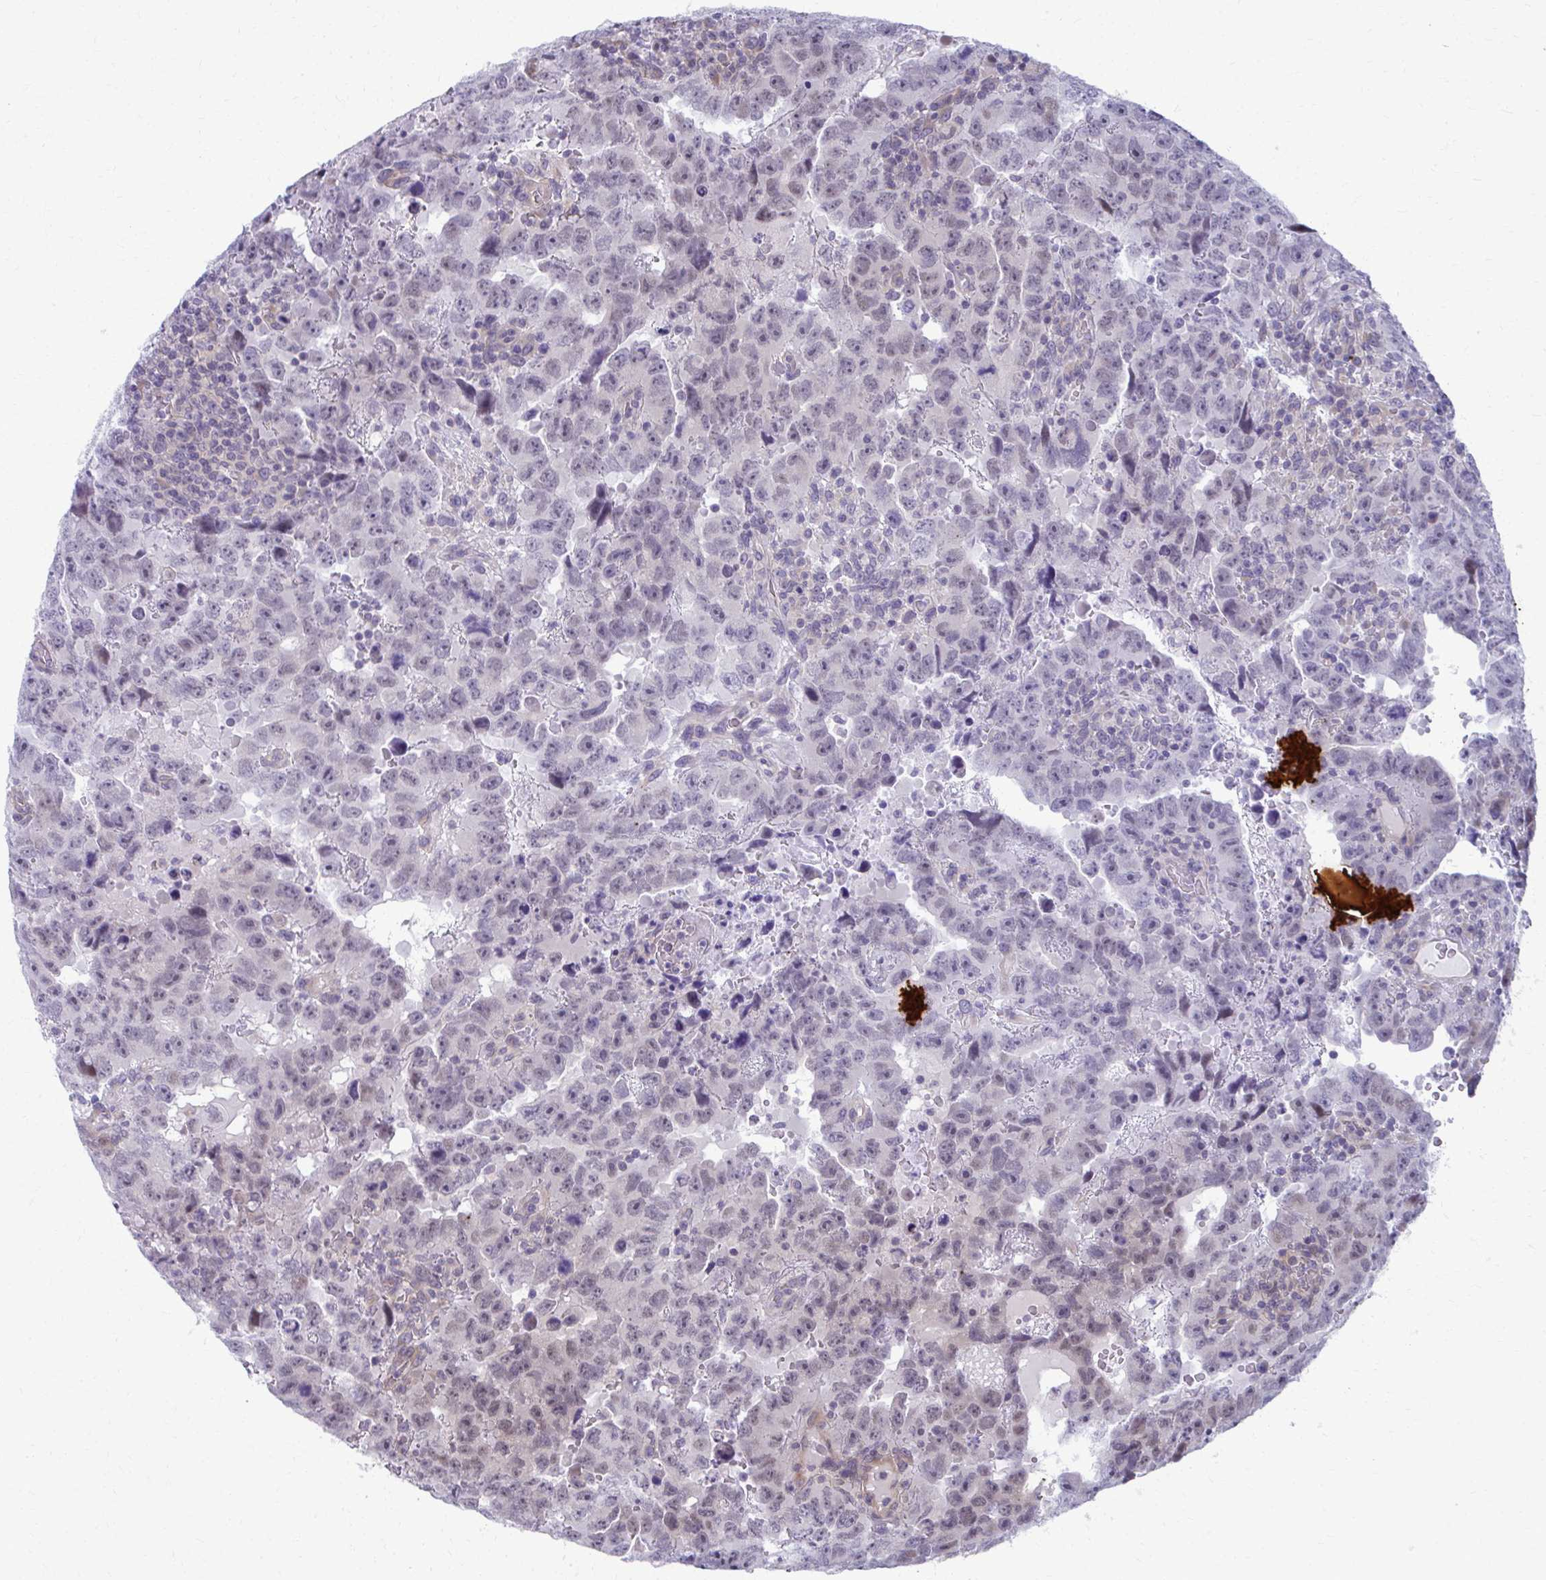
{"staining": {"intensity": "weak", "quantity": "<25%", "location": "nuclear"}, "tissue": "testis cancer", "cell_type": "Tumor cells", "image_type": "cancer", "snomed": [{"axis": "morphology", "description": "Carcinoma, Embryonal, NOS"}, {"axis": "topography", "description": "Testis"}], "caption": "Histopathology image shows no protein staining in tumor cells of testis embryonal carcinoma tissue.", "gene": "MAF1", "patient": {"sex": "male", "age": 24}}